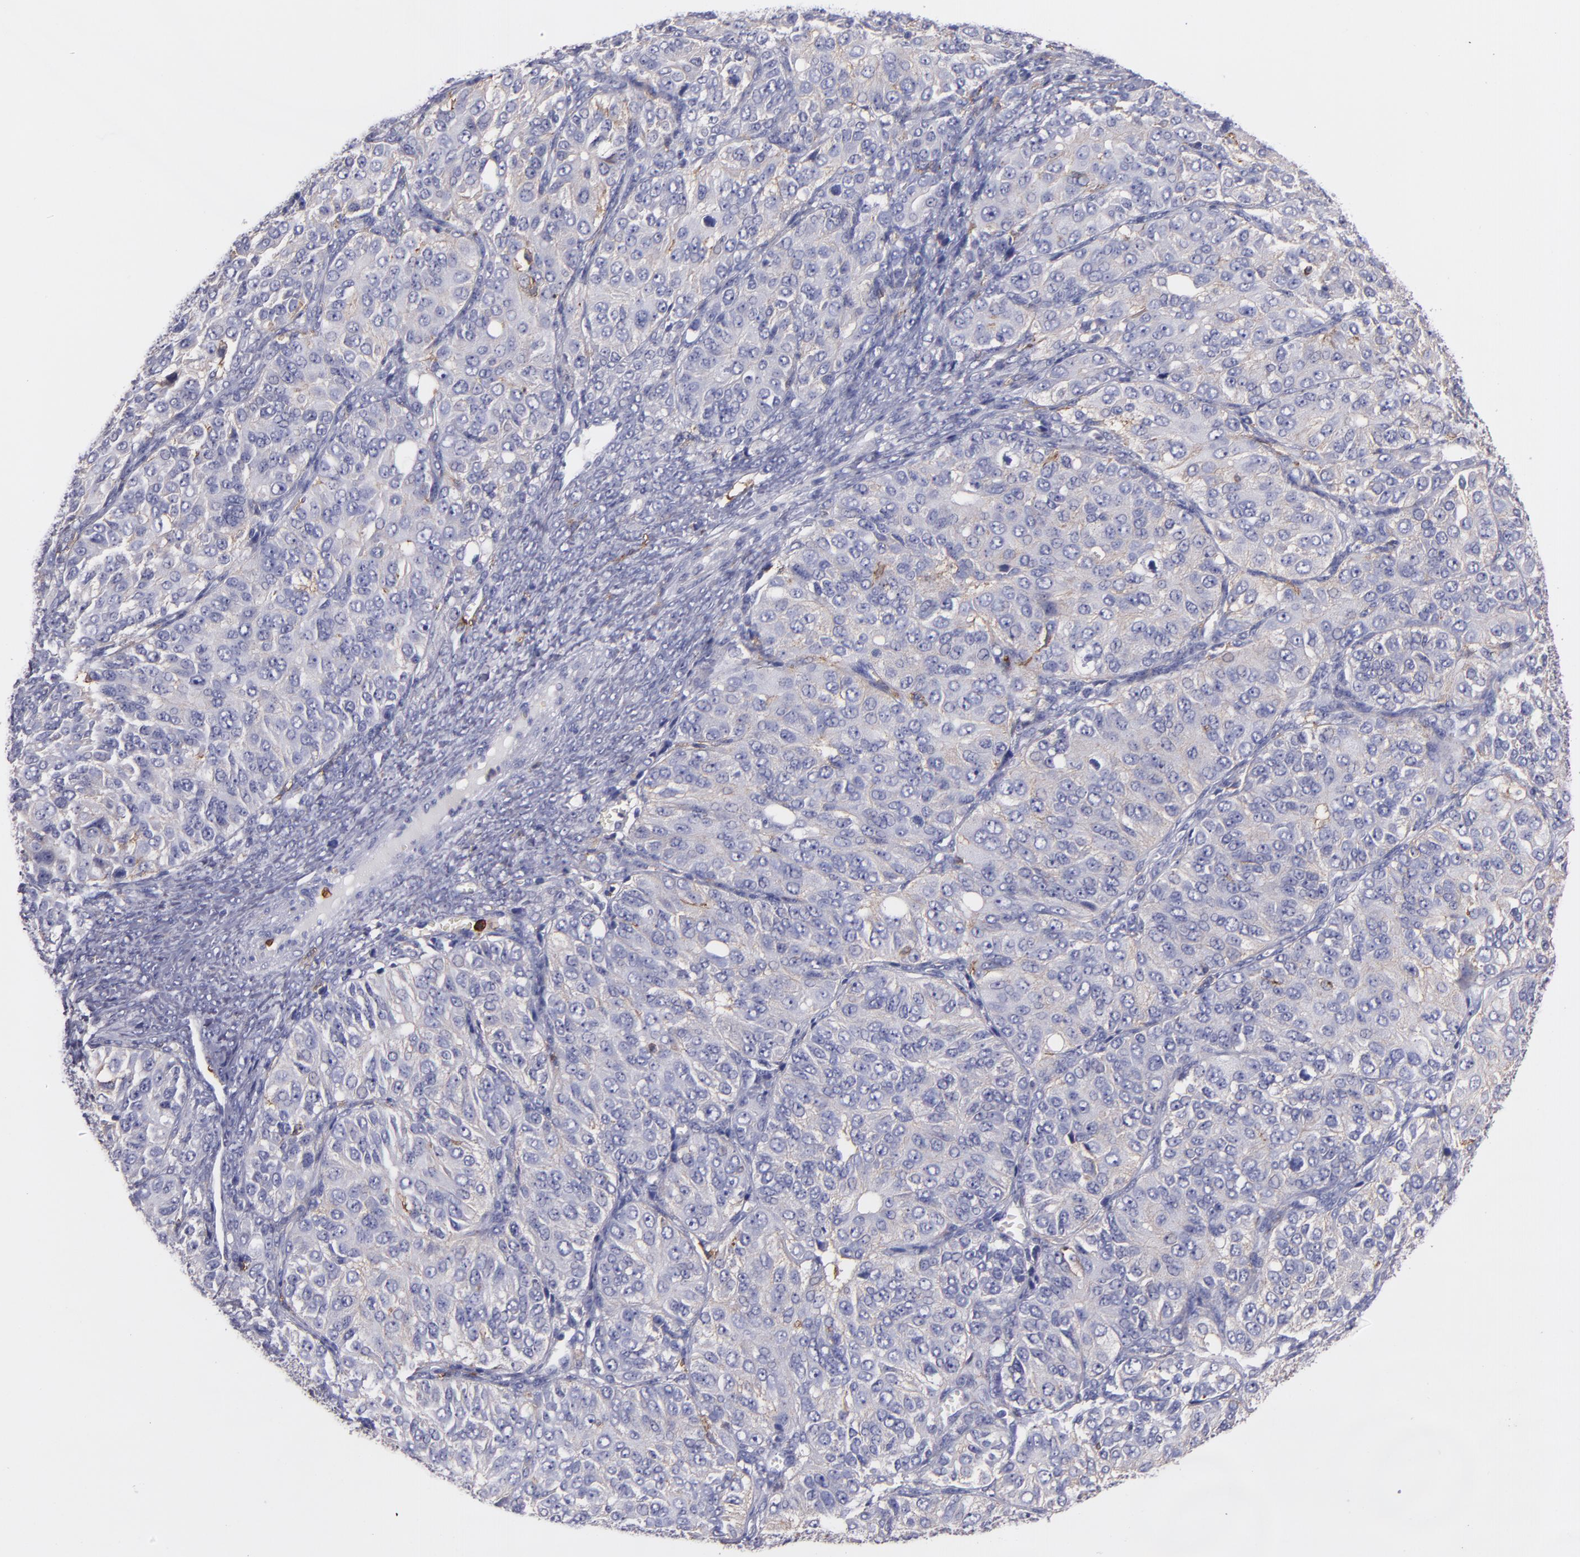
{"staining": {"intensity": "negative", "quantity": "none", "location": "none"}, "tissue": "ovarian cancer", "cell_type": "Tumor cells", "image_type": "cancer", "snomed": [{"axis": "morphology", "description": "Carcinoma, endometroid"}, {"axis": "topography", "description": "Ovary"}], "caption": "Tumor cells show no significant positivity in ovarian endometroid carcinoma.", "gene": "C5AR1", "patient": {"sex": "female", "age": 51}}